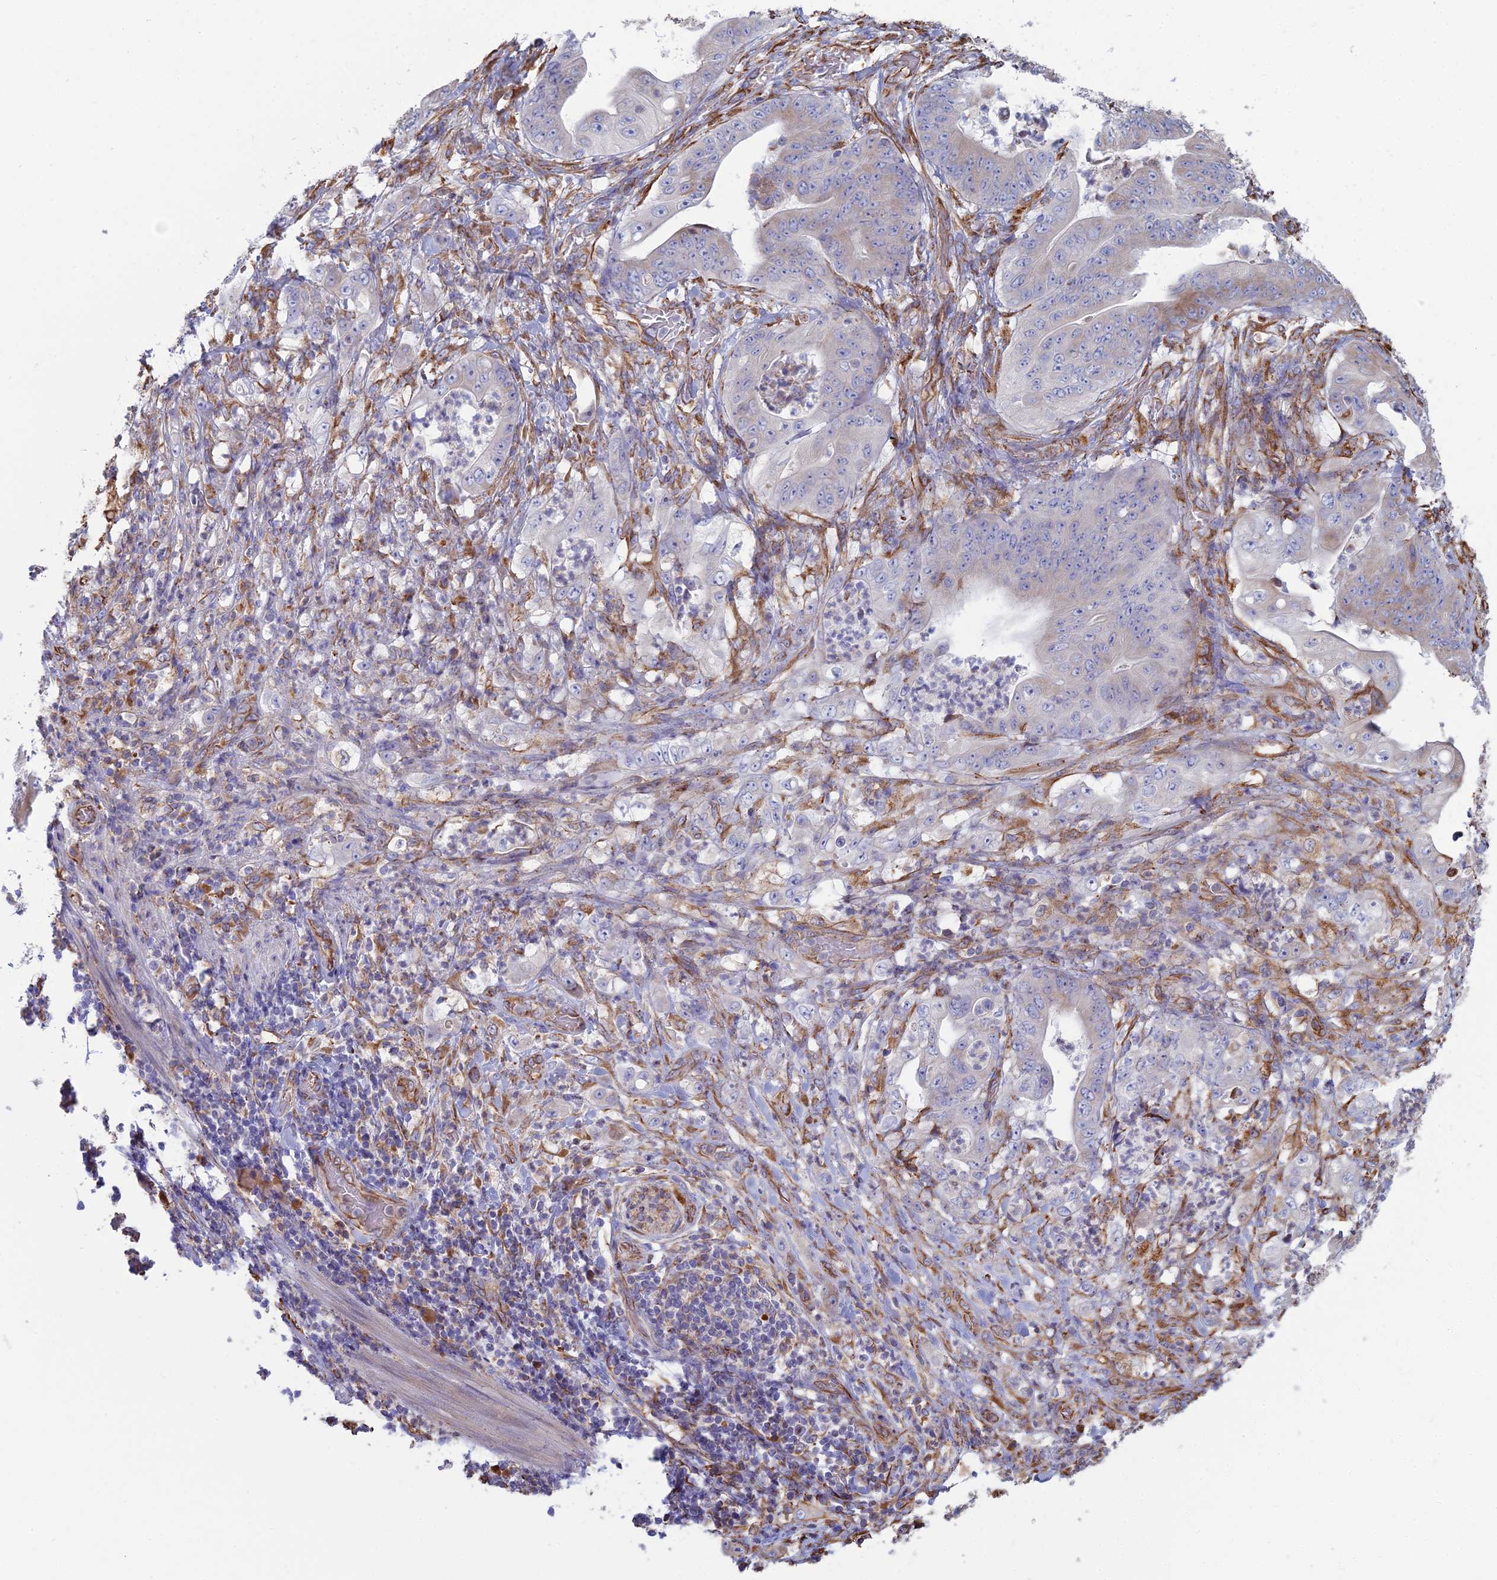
{"staining": {"intensity": "weak", "quantity": "25%-75%", "location": "cytoplasmic/membranous"}, "tissue": "stomach cancer", "cell_type": "Tumor cells", "image_type": "cancer", "snomed": [{"axis": "morphology", "description": "Adenocarcinoma, NOS"}, {"axis": "topography", "description": "Stomach"}], "caption": "Adenocarcinoma (stomach) stained with a protein marker reveals weak staining in tumor cells.", "gene": "CLVS2", "patient": {"sex": "female", "age": 73}}